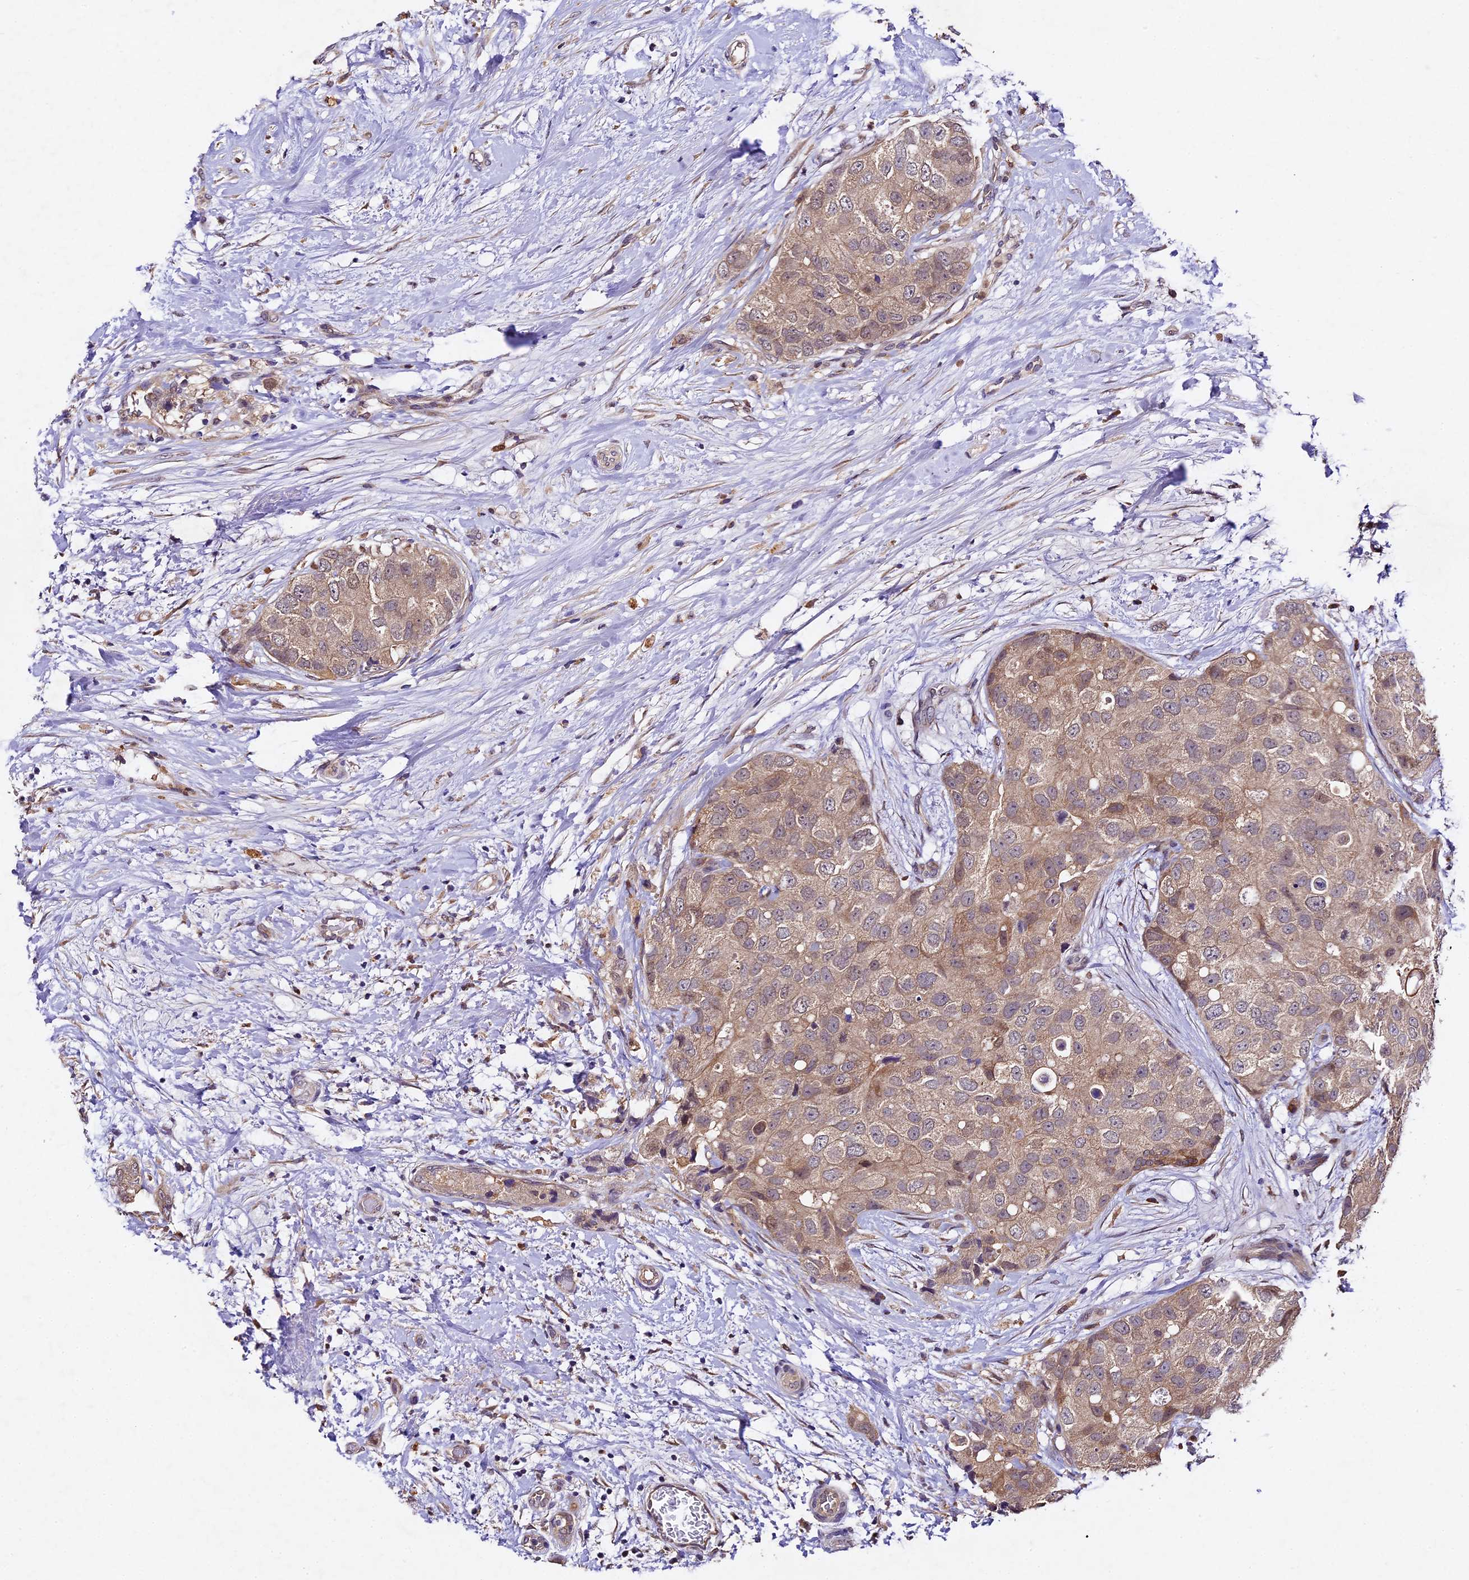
{"staining": {"intensity": "weak", "quantity": ">75%", "location": "cytoplasmic/membranous"}, "tissue": "breast cancer", "cell_type": "Tumor cells", "image_type": "cancer", "snomed": [{"axis": "morphology", "description": "Duct carcinoma"}, {"axis": "topography", "description": "Breast"}], "caption": "DAB immunohistochemical staining of human breast cancer shows weak cytoplasmic/membranous protein positivity in about >75% of tumor cells.", "gene": "TMEM39B", "patient": {"sex": "female", "age": 62}}